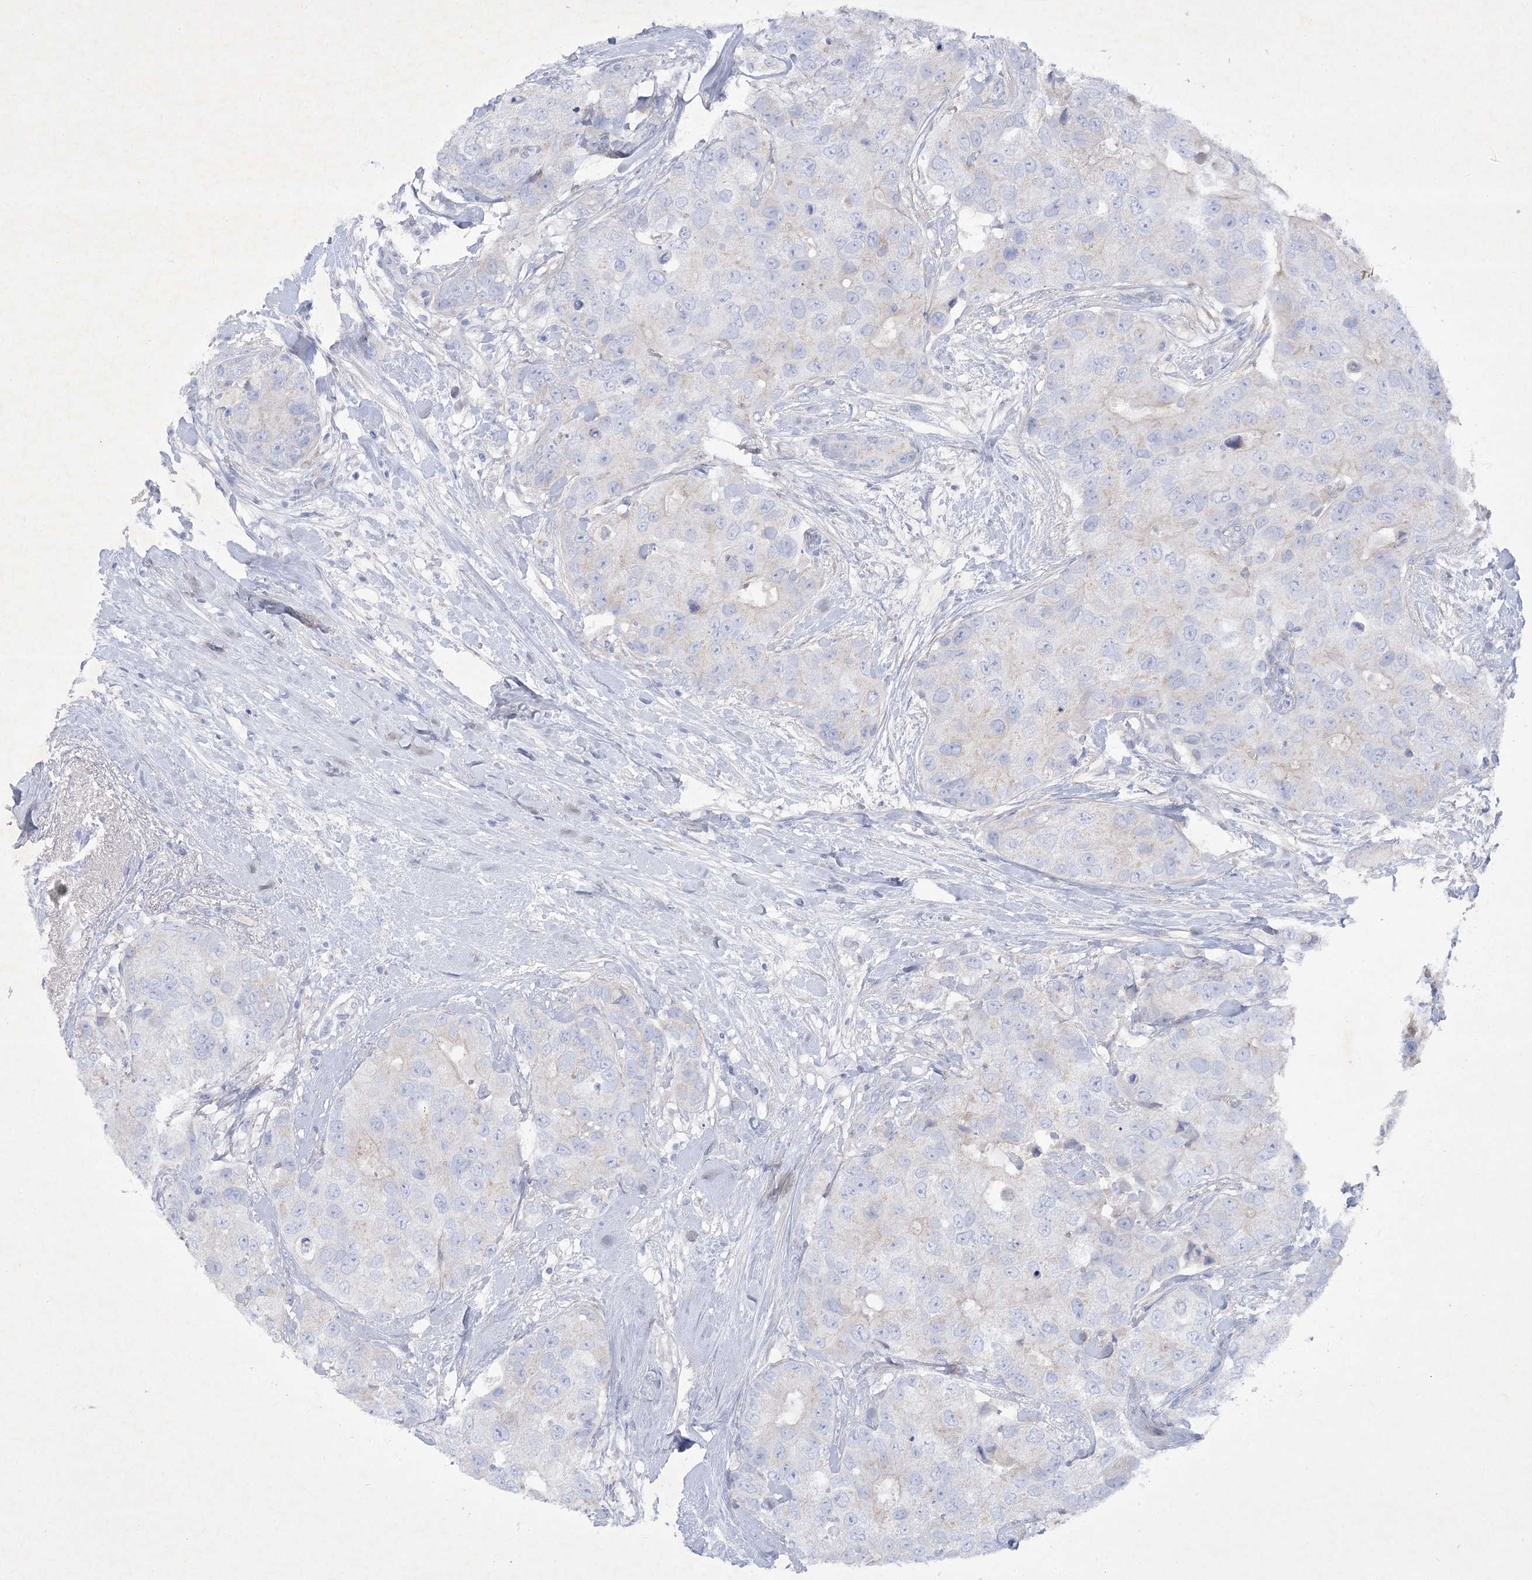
{"staining": {"intensity": "negative", "quantity": "none", "location": "none"}, "tissue": "breast cancer", "cell_type": "Tumor cells", "image_type": "cancer", "snomed": [{"axis": "morphology", "description": "Duct carcinoma"}, {"axis": "topography", "description": "Breast"}], "caption": "An IHC histopathology image of breast invasive ductal carcinoma is shown. There is no staining in tumor cells of breast invasive ductal carcinoma. Brightfield microscopy of immunohistochemistry (IHC) stained with DAB (3,3'-diaminobenzidine) (brown) and hematoxylin (blue), captured at high magnification.", "gene": "GBF1", "patient": {"sex": "female", "age": 62}}